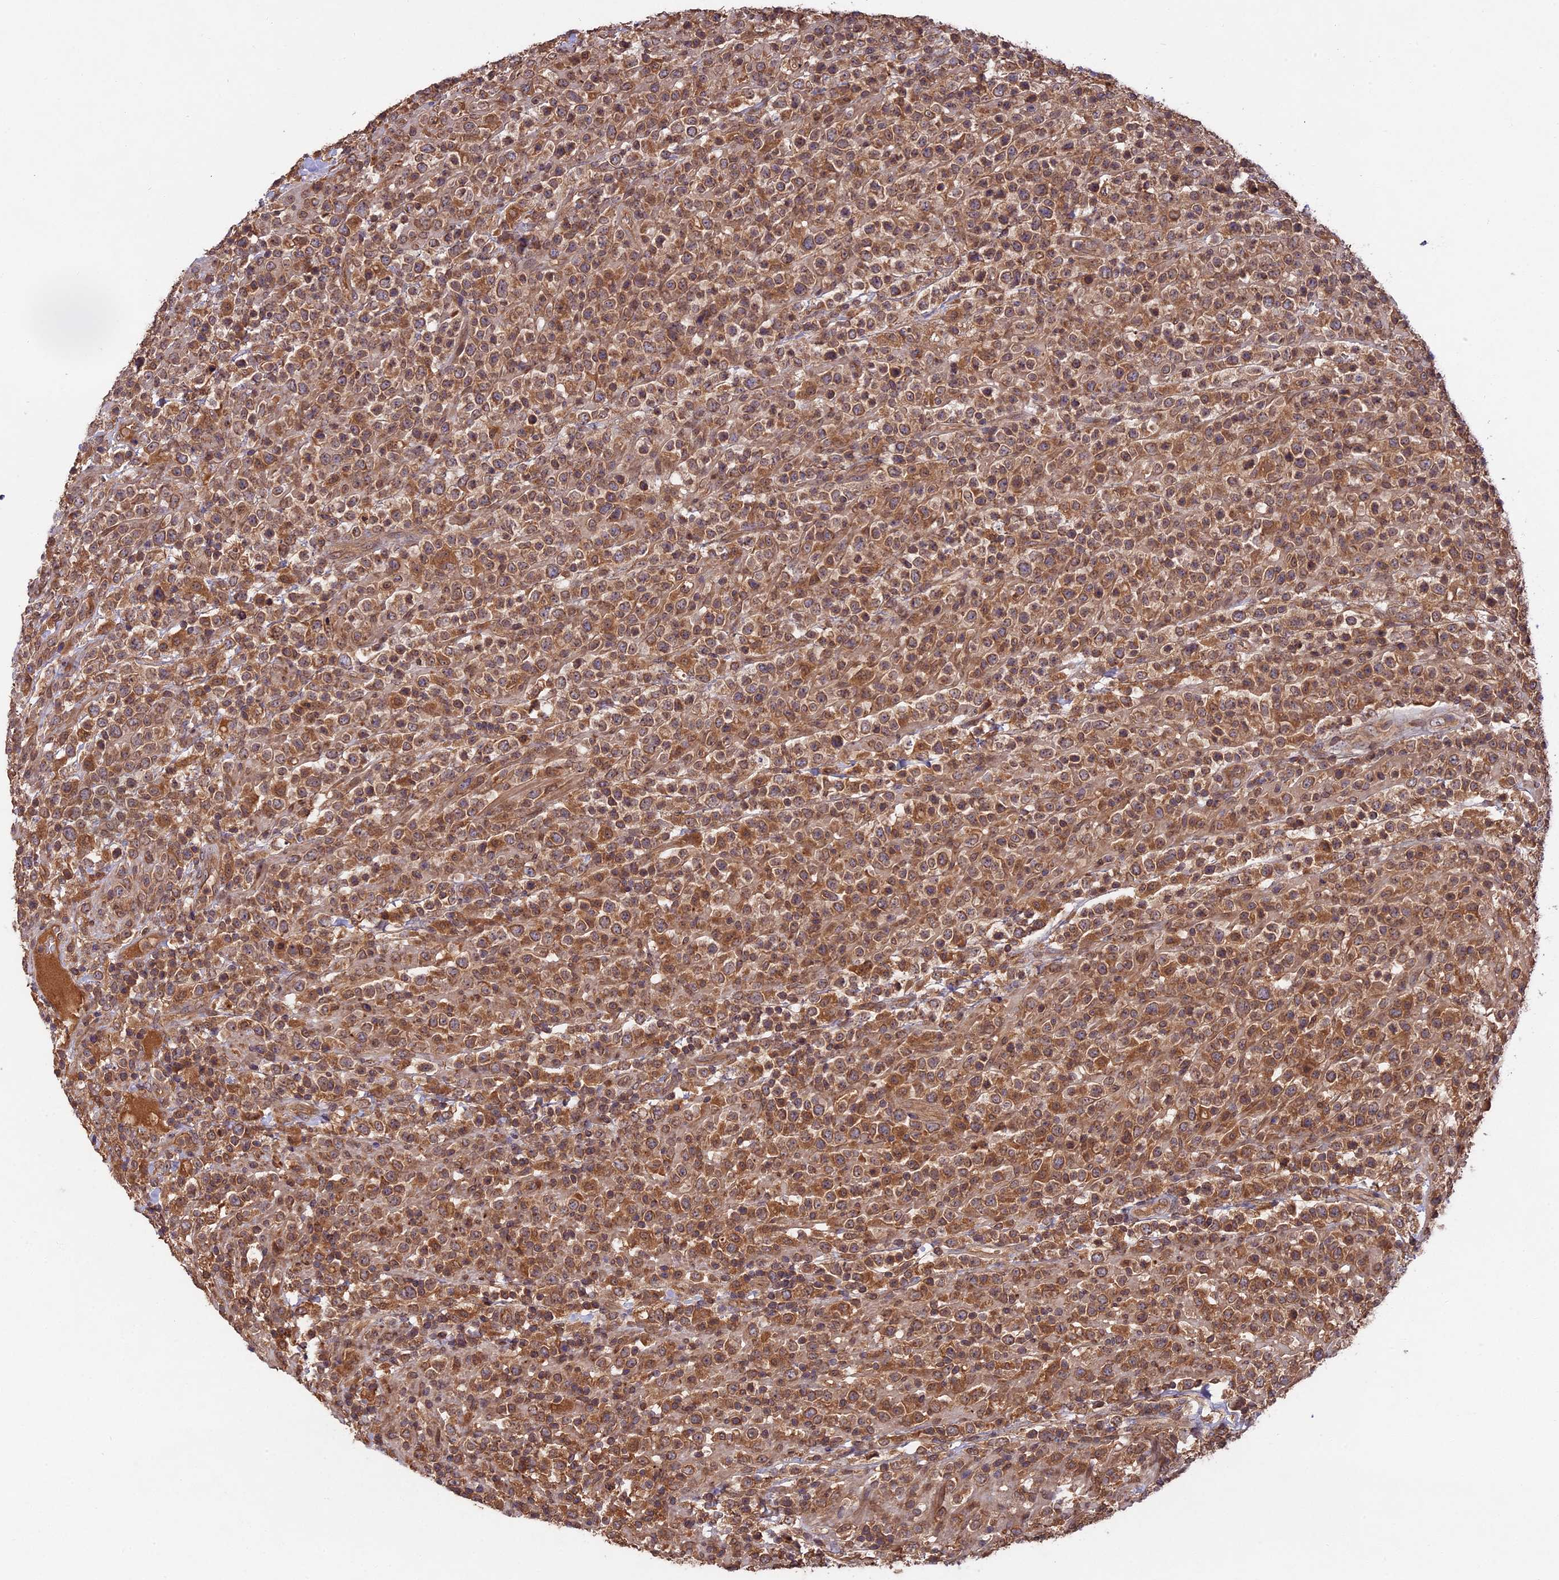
{"staining": {"intensity": "moderate", "quantity": ">75%", "location": "cytoplasmic/membranous"}, "tissue": "lymphoma", "cell_type": "Tumor cells", "image_type": "cancer", "snomed": [{"axis": "morphology", "description": "Malignant lymphoma, non-Hodgkin's type, High grade"}, {"axis": "topography", "description": "Colon"}], "caption": "Malignant lymphoma, non-Hodgkin's type (high-grade) stained for a protein demonstrates moderate cytoplasmic/membranous positivity in tumor cells.", "gene": "CHAC1", "patient": {"sex": "female", "age": 53}}